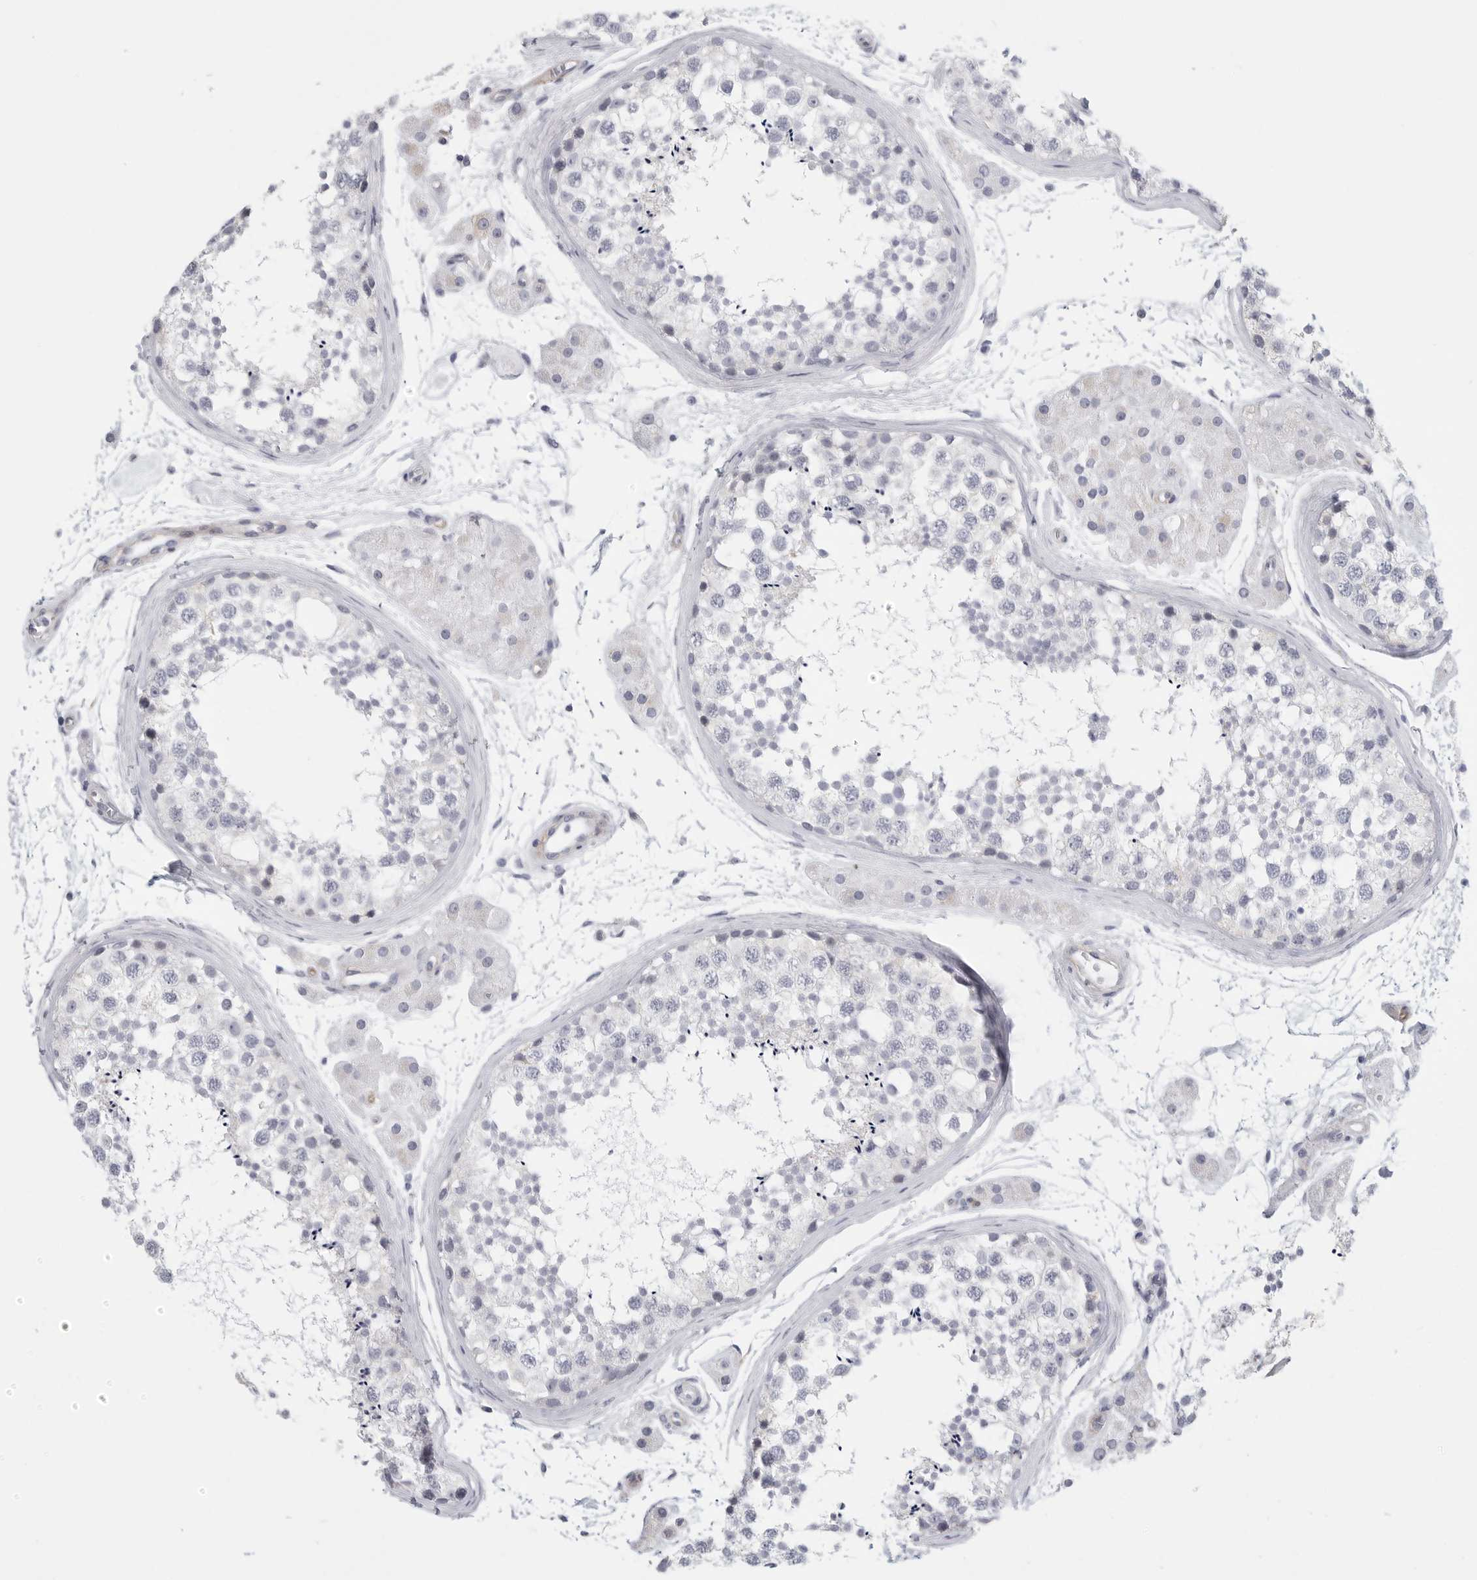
{"staining": {"intensity": "negative", "quantity": "none", "location": "none"}, "tissue": "testis", "cell_type": "Cells in seminiferous ducts", "image_type": "normal", "snomed": [{"axis": "morphology", "description": "Normal tissue, NOS"}, {"axis": "topography", "description": "Testis"}], "caption": "Human testis stained for a protein using IHC demonstrates no staining in cells in seminiferous ducts.", "gene": "TNR", "patient": {"sex": "male", "age": 56}}